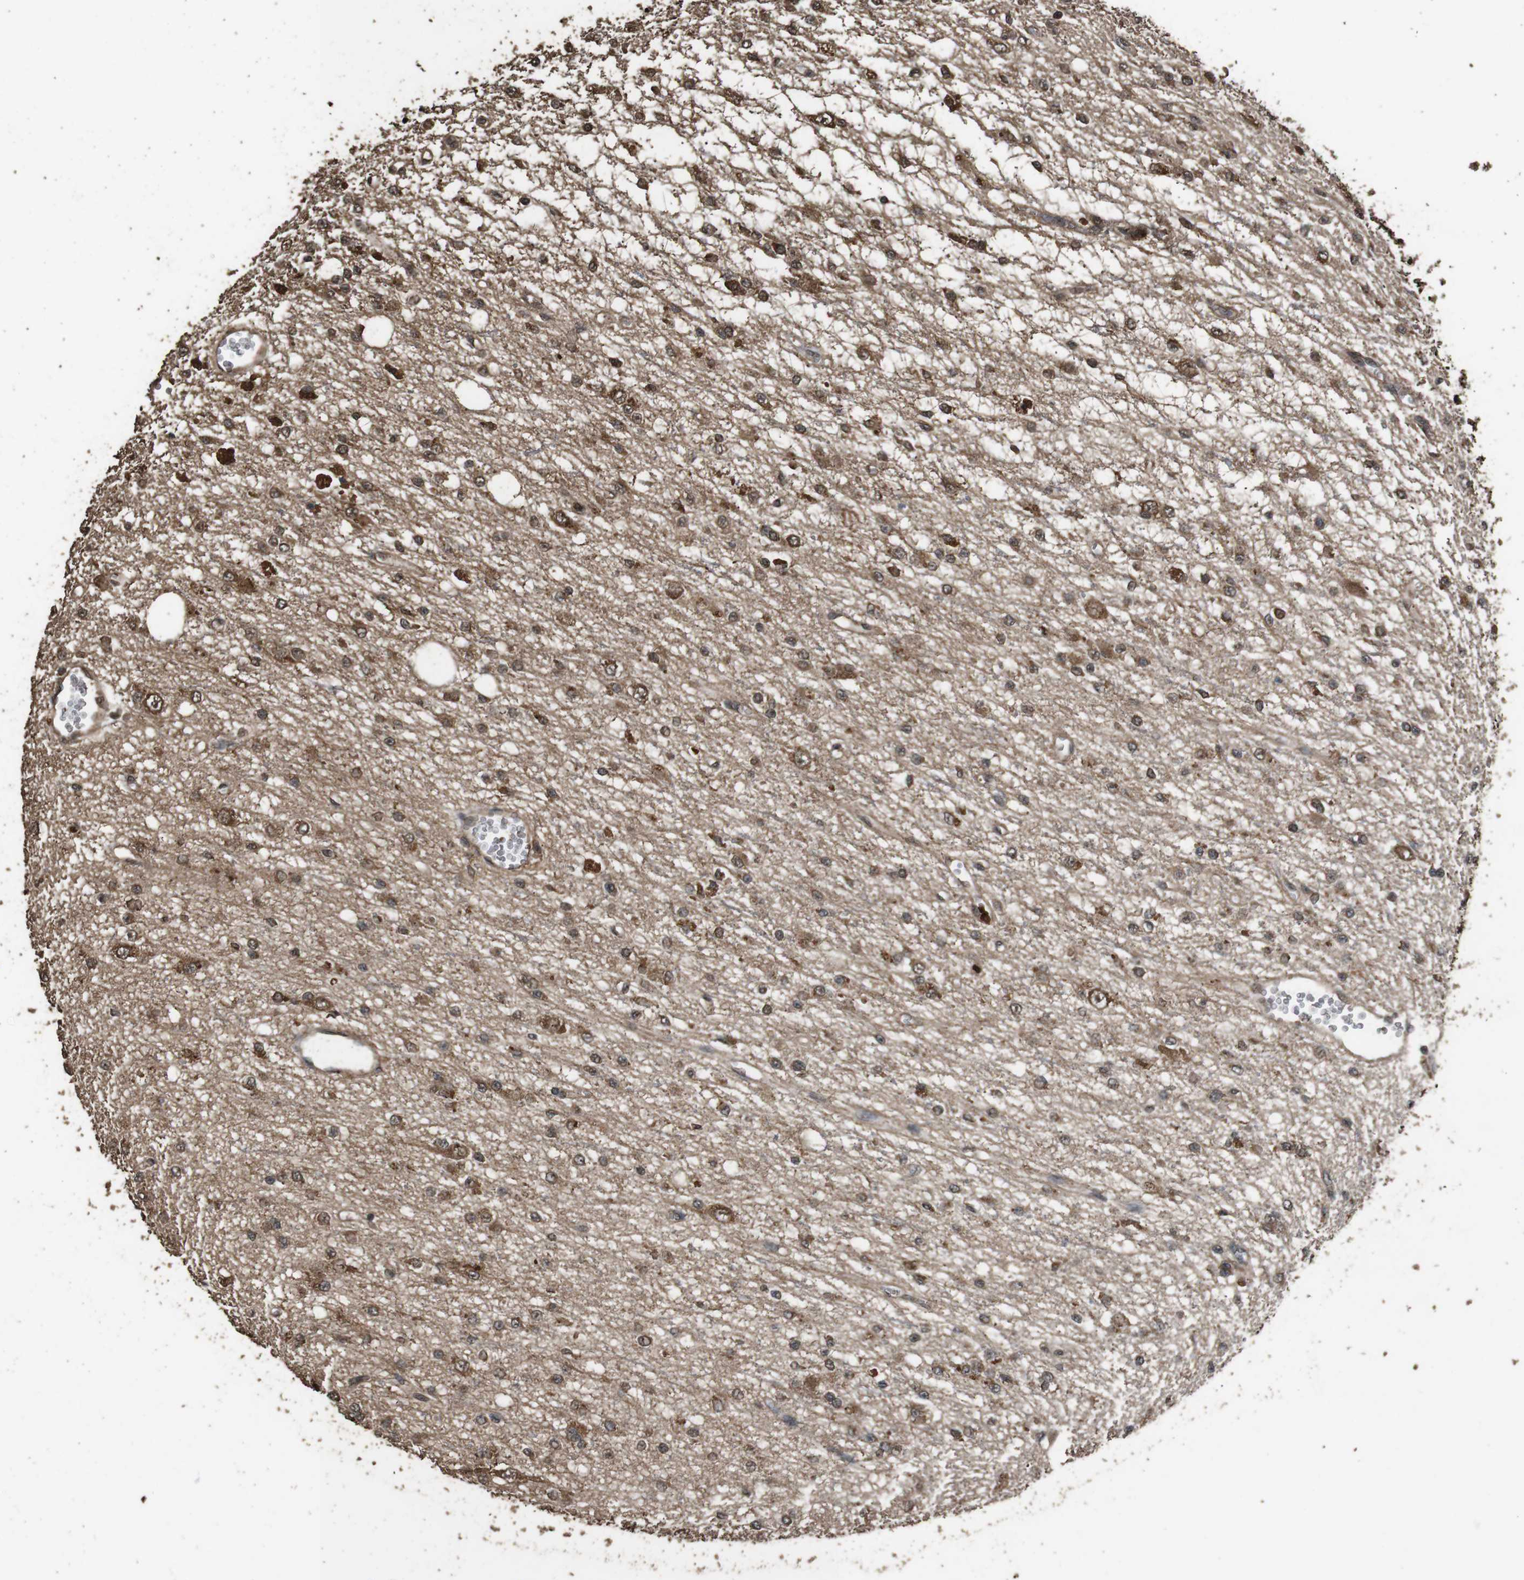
{"staining": {"intensity": "moderate", "quantity": ">75%", "location": "cytoplasmic/membranous"}, "tissue": "glioma", "cell_type": "Tumor cells", "image_type": "cancer", "snomed": [{"axis": "morphology", "description": "Glioma, malignant, Low grade"}, {"axis": "topography", "description": "Brain"}], "caption": "Low-grade glioma (malignant) stained for a protein reveals moderate cytoplasmic/membranous positivity in tumor cells. The staining was performed using DAB to visualize the protein expression in brown, while the nuclei were stained in blue with hematoxylin (Magnification: 20x).", "gene": "RRAS2", "patient": {"sex": "male", "age": 38}}